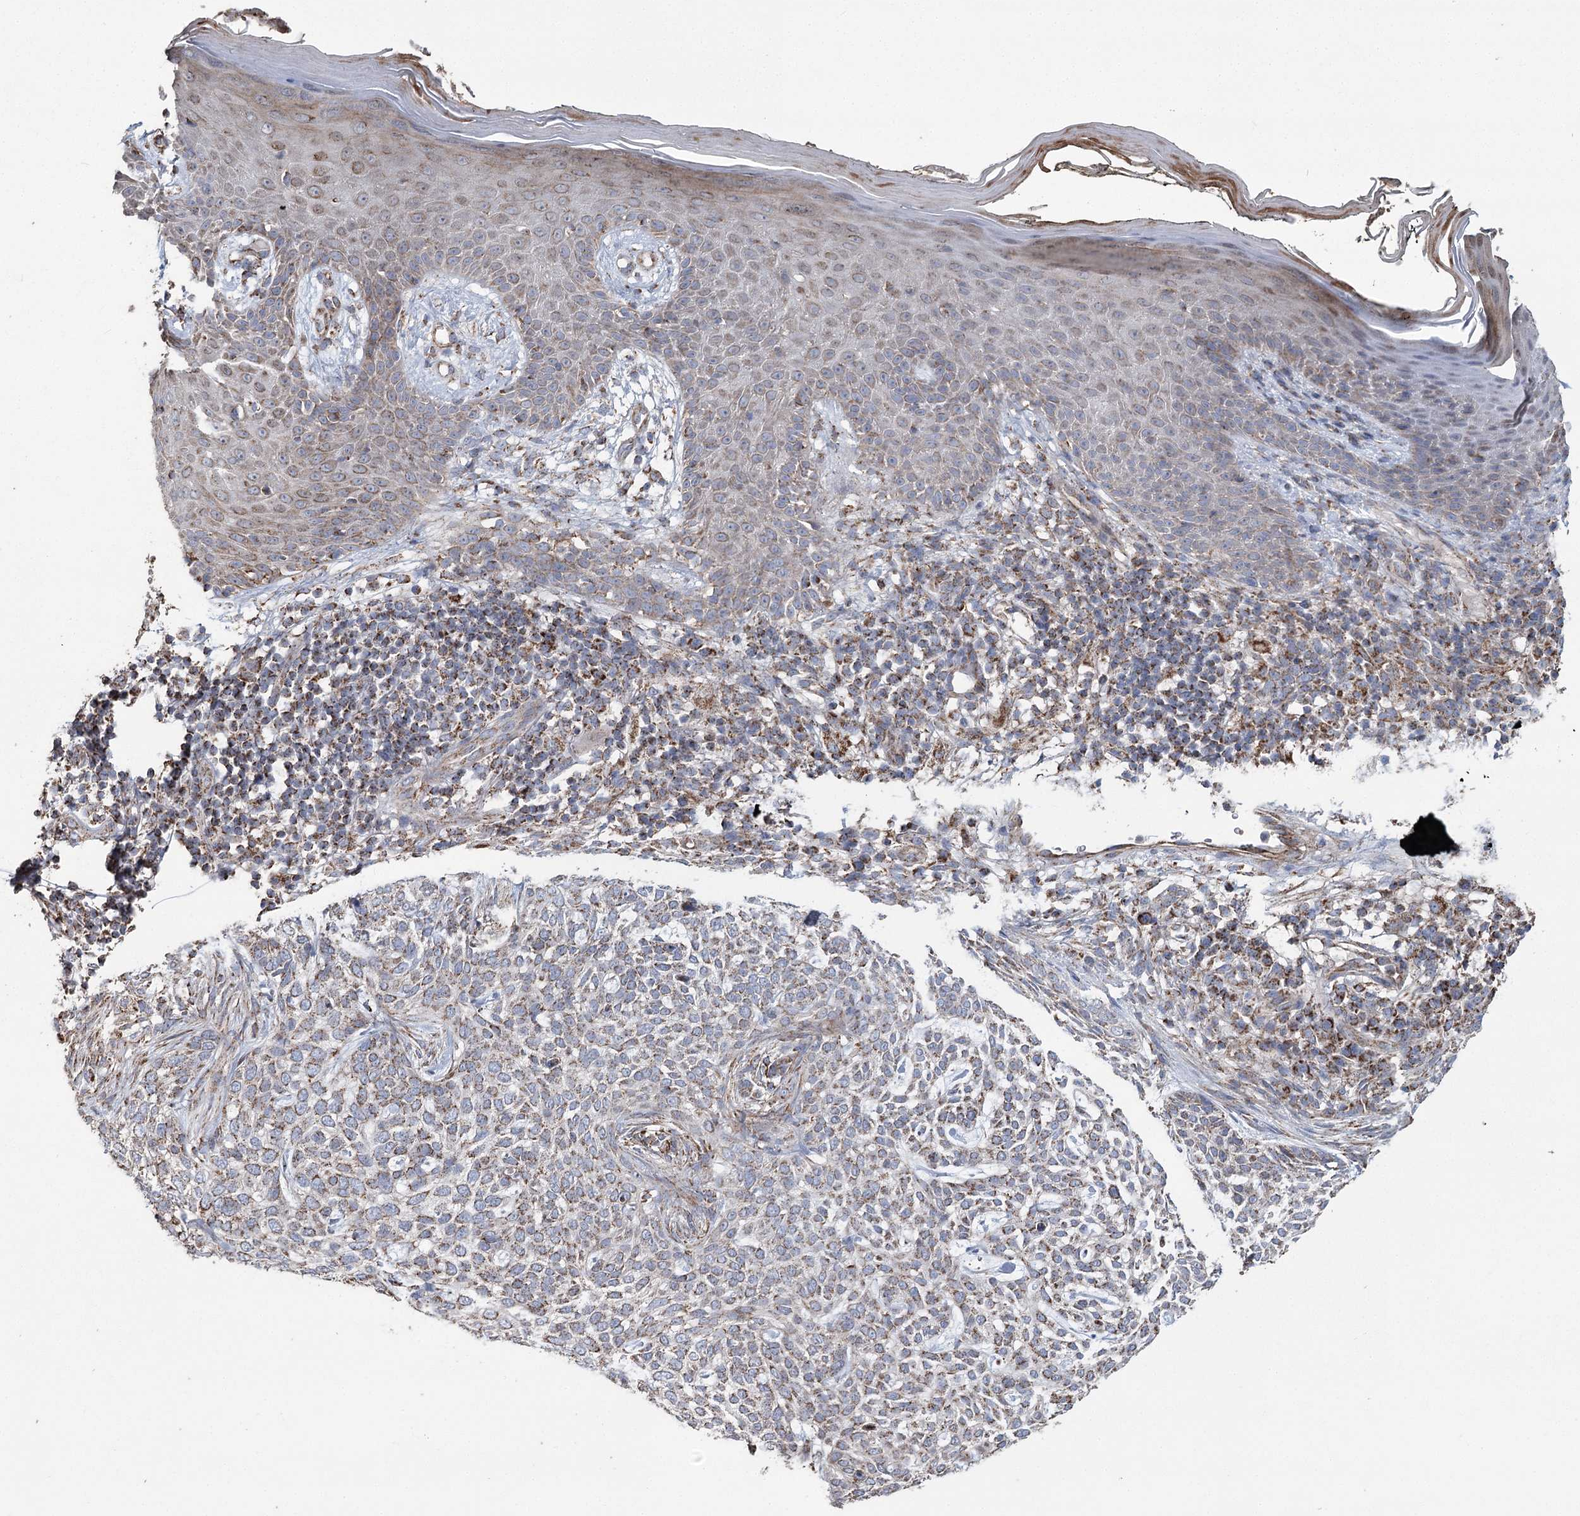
{"staining": {"intensity": "moderate", "quantity": "25%-75%", "location": "cytoplasmic/membranous"}, "tissue": "skin cancer", "cell_type": "Tumor cells", "image_type": "cancer", "snomed": [{"axis": "morphology", "description": "Basal cell carcinoma"}, {"axis": "topography", "description": "Skin"}], "caption": "DAB immunohistochemical staining of skin basal cell carcinoma demonstrates moderate cytoplasmic/membranous protein expression in about 25%-75% of tumor cells.", "gene": "RANBP3L", "patient": {"sex": "female", "age": 64}}